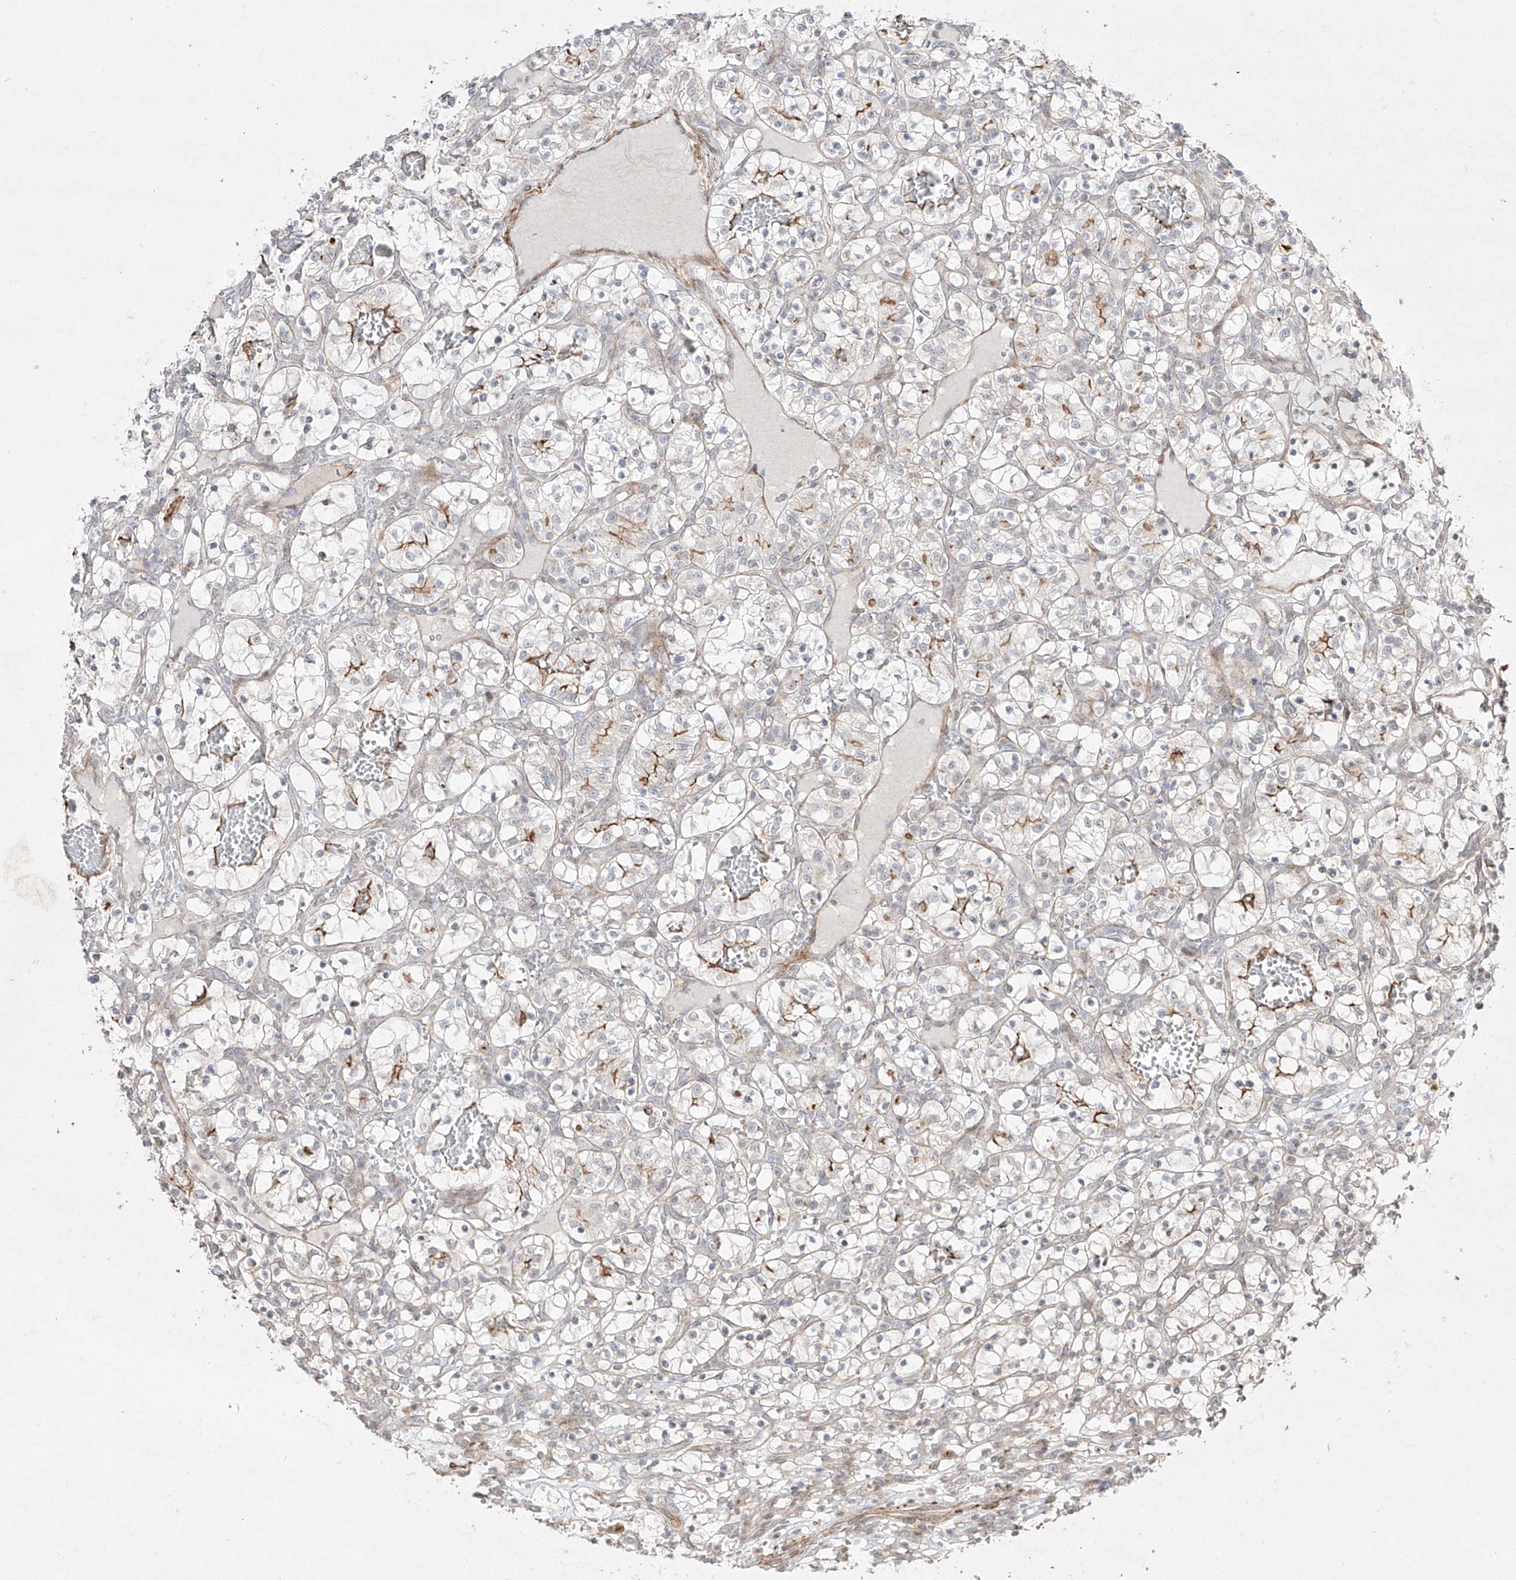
{"staining": {"intensity": "negative", "quantity": "none", "location": "none"}, "tissue": "renal cancer", "cell_type": "Tumor cells", "image_type": "cancer", "snomed": [{"axis": "morphology", "description": "Adenocarcinoma, NOS"}, {"axis": "topography", "description": "Kidney"}], "caption": "This is an immunohistochemistry (IHC) micrograph of human renal cancer (adenocarcinoma). There is no expression in tumor cells.", "gene": "KDM1B", "patient": {"sex": "female", "age": 57}}